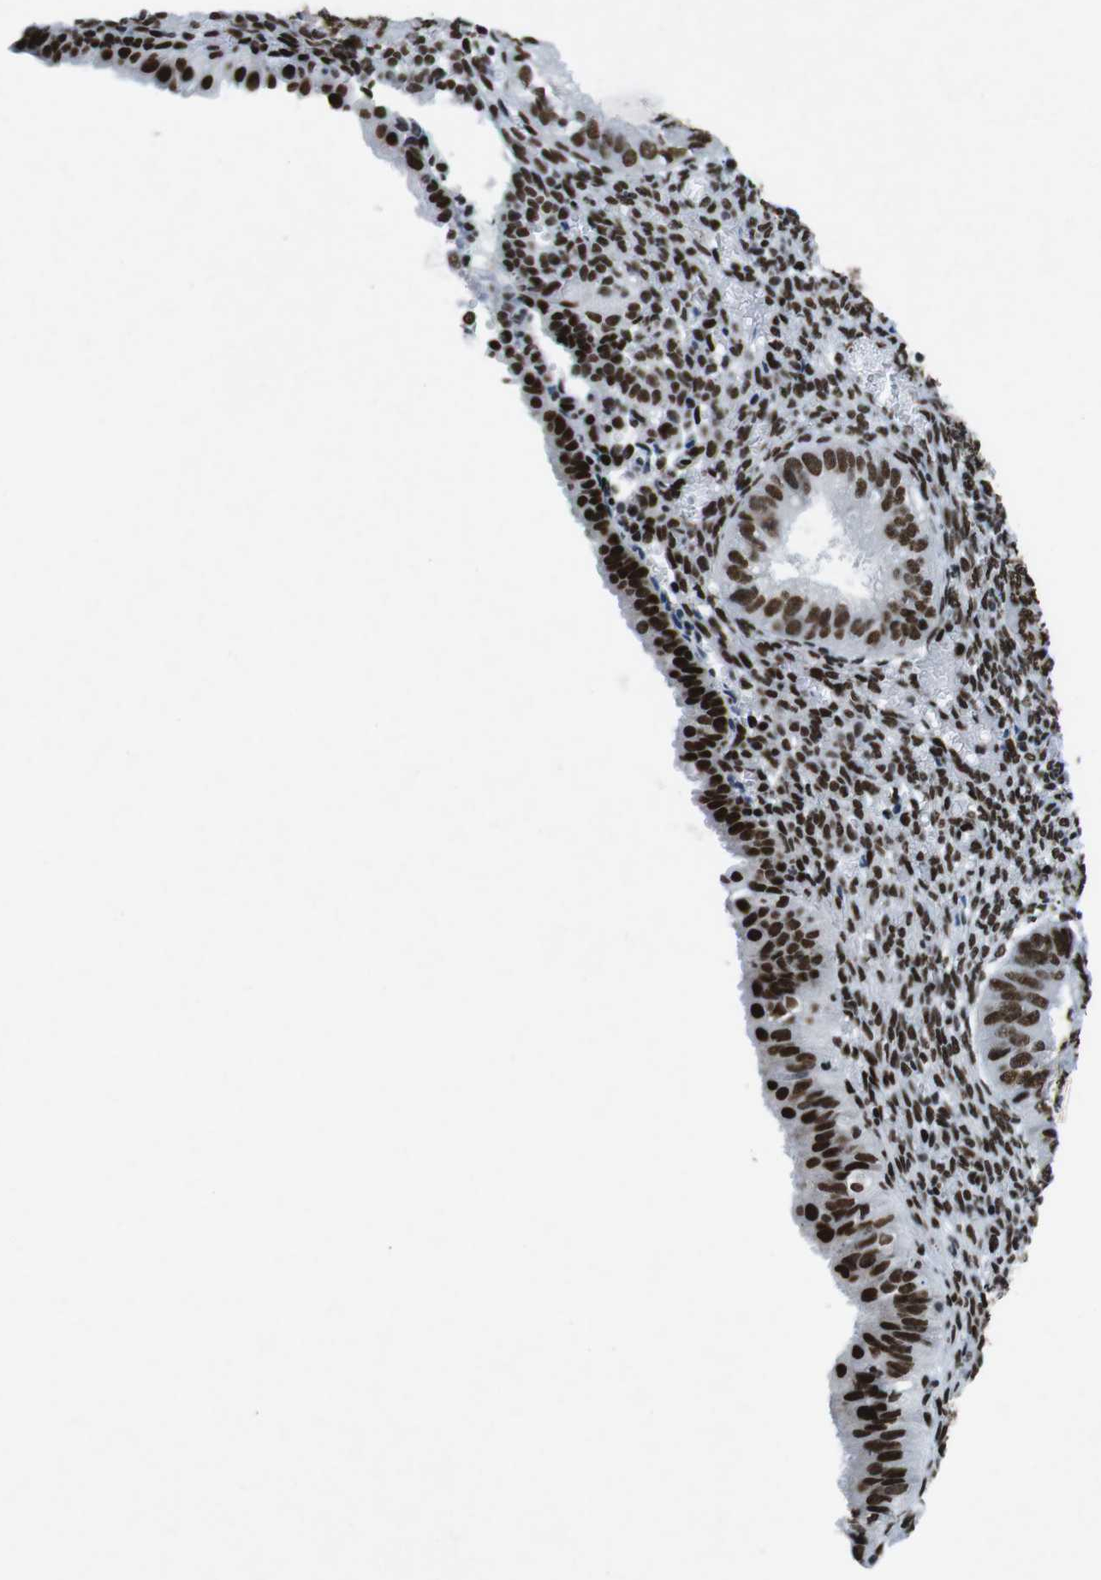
{"staining": {"intensity": "strong", "quantity": ">75%", "location": "nuclear"}, "tissue": "endometrial cancer", "cell_type": "Tumor cells", "image_type": "cancer", "snomed": [{"axis": "morphology", "description": "Normal tissue, NOS"}, {"axis": "morphology", "description": "Adenocarcinoma, NOS"}, {"axis": "topography", "description": "Endometrium"}], "caption": "The micrograph shows a brown stain indicating the presence of a protein in the nuclear of tumor cells in endometrial cancer (adenocarcinoma). (DAB IHC, brown staining for protein, blue staining for nuclei).", "gene": "CITED2", "patient": {"sex": "female", "age": 53}}